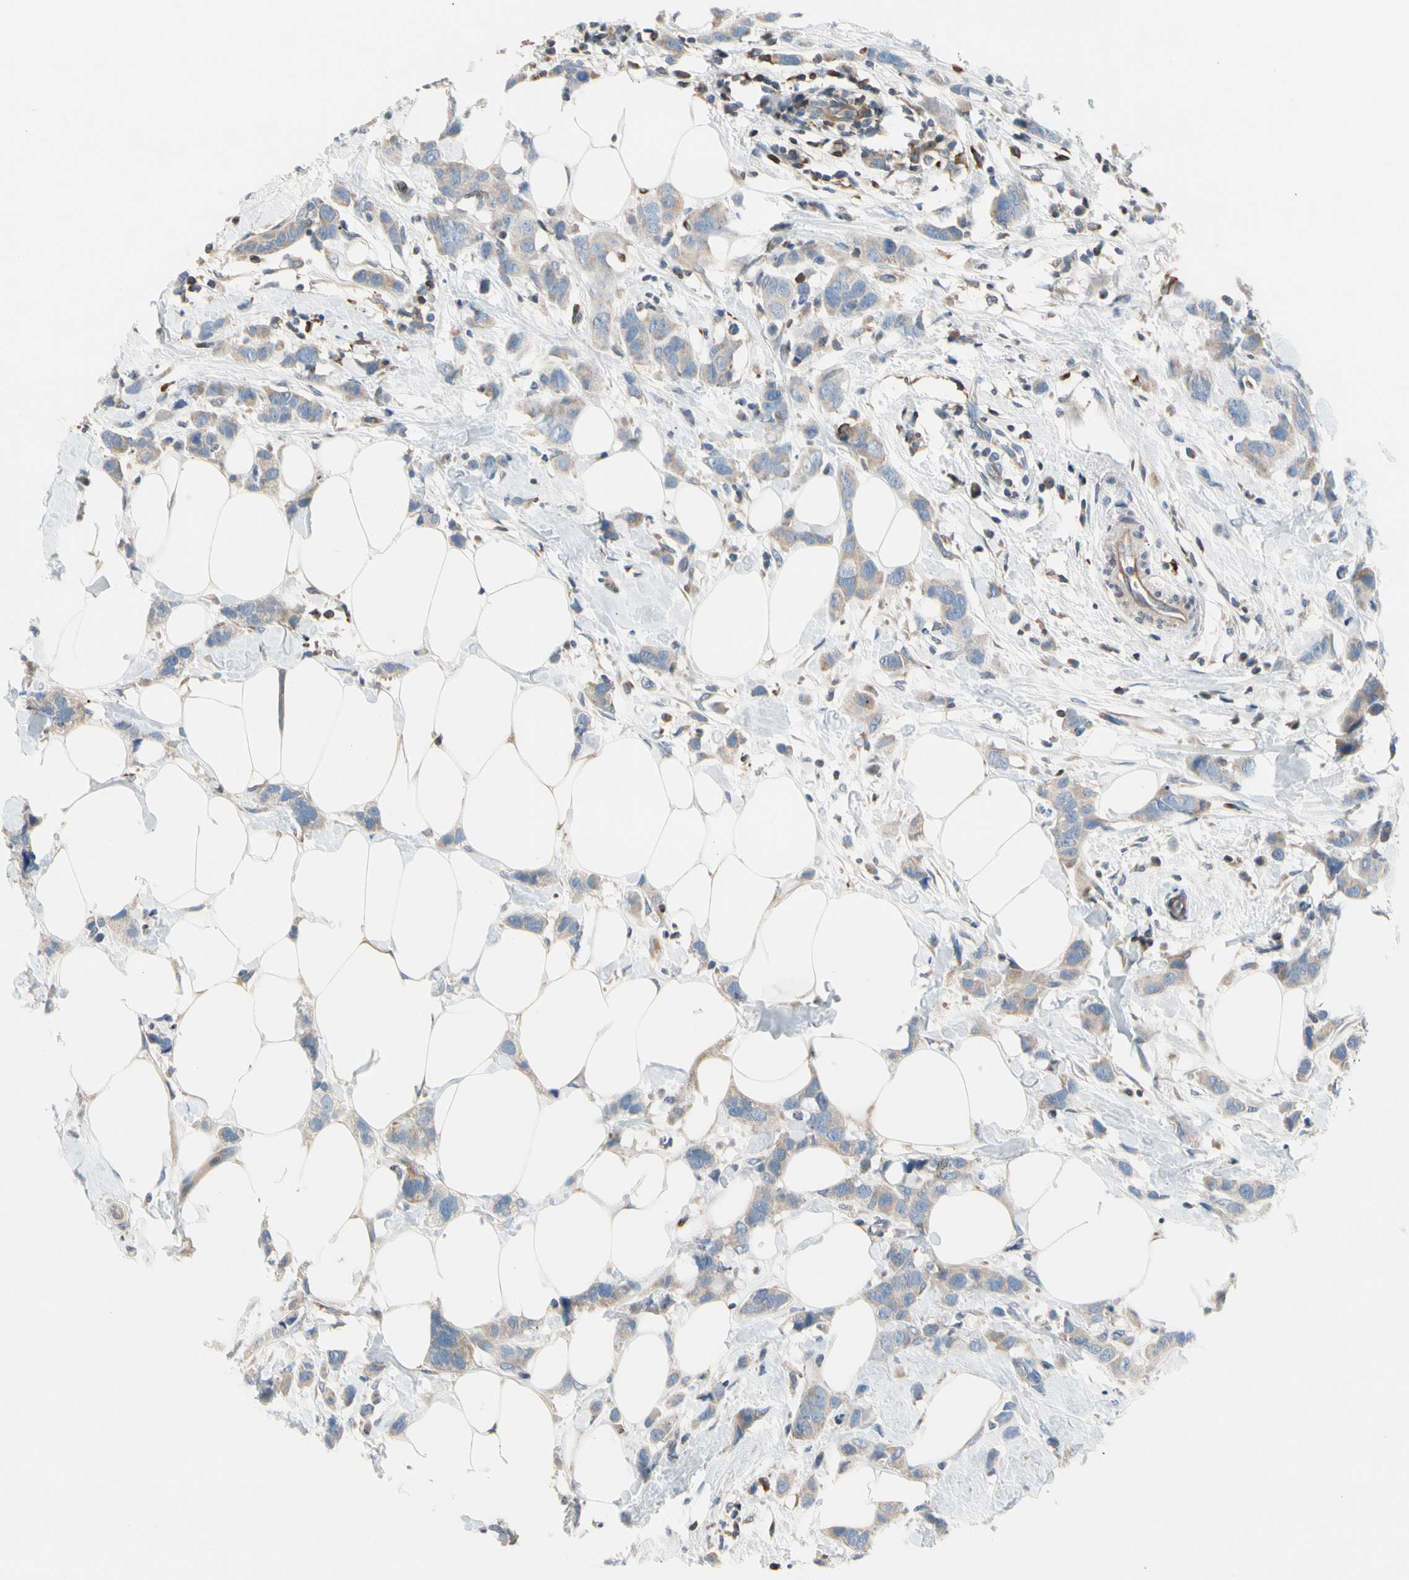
{"staining": {"intensity": "weak", "quantity": ">75%", "location": "cytoplasmic/membranous"}, "tissue": "breast cancer", "cell_type": "Tumor cells", "image_type": "cancer", "snomed": [{"axis": "morphology", "description": "Normal tissue, NOS"}, {"axis": "morphology", "description": "Duct carcinoma"}, {"axis": "topography", "description": "Breast"}], "caption": "Protein staining of breast cancer tissue shows weak cytoplasmic/membranous expression in approximately >75% of tumor cells.", "gene": "MAP3K3", "patient": {"sex": "female", "age": 50}}